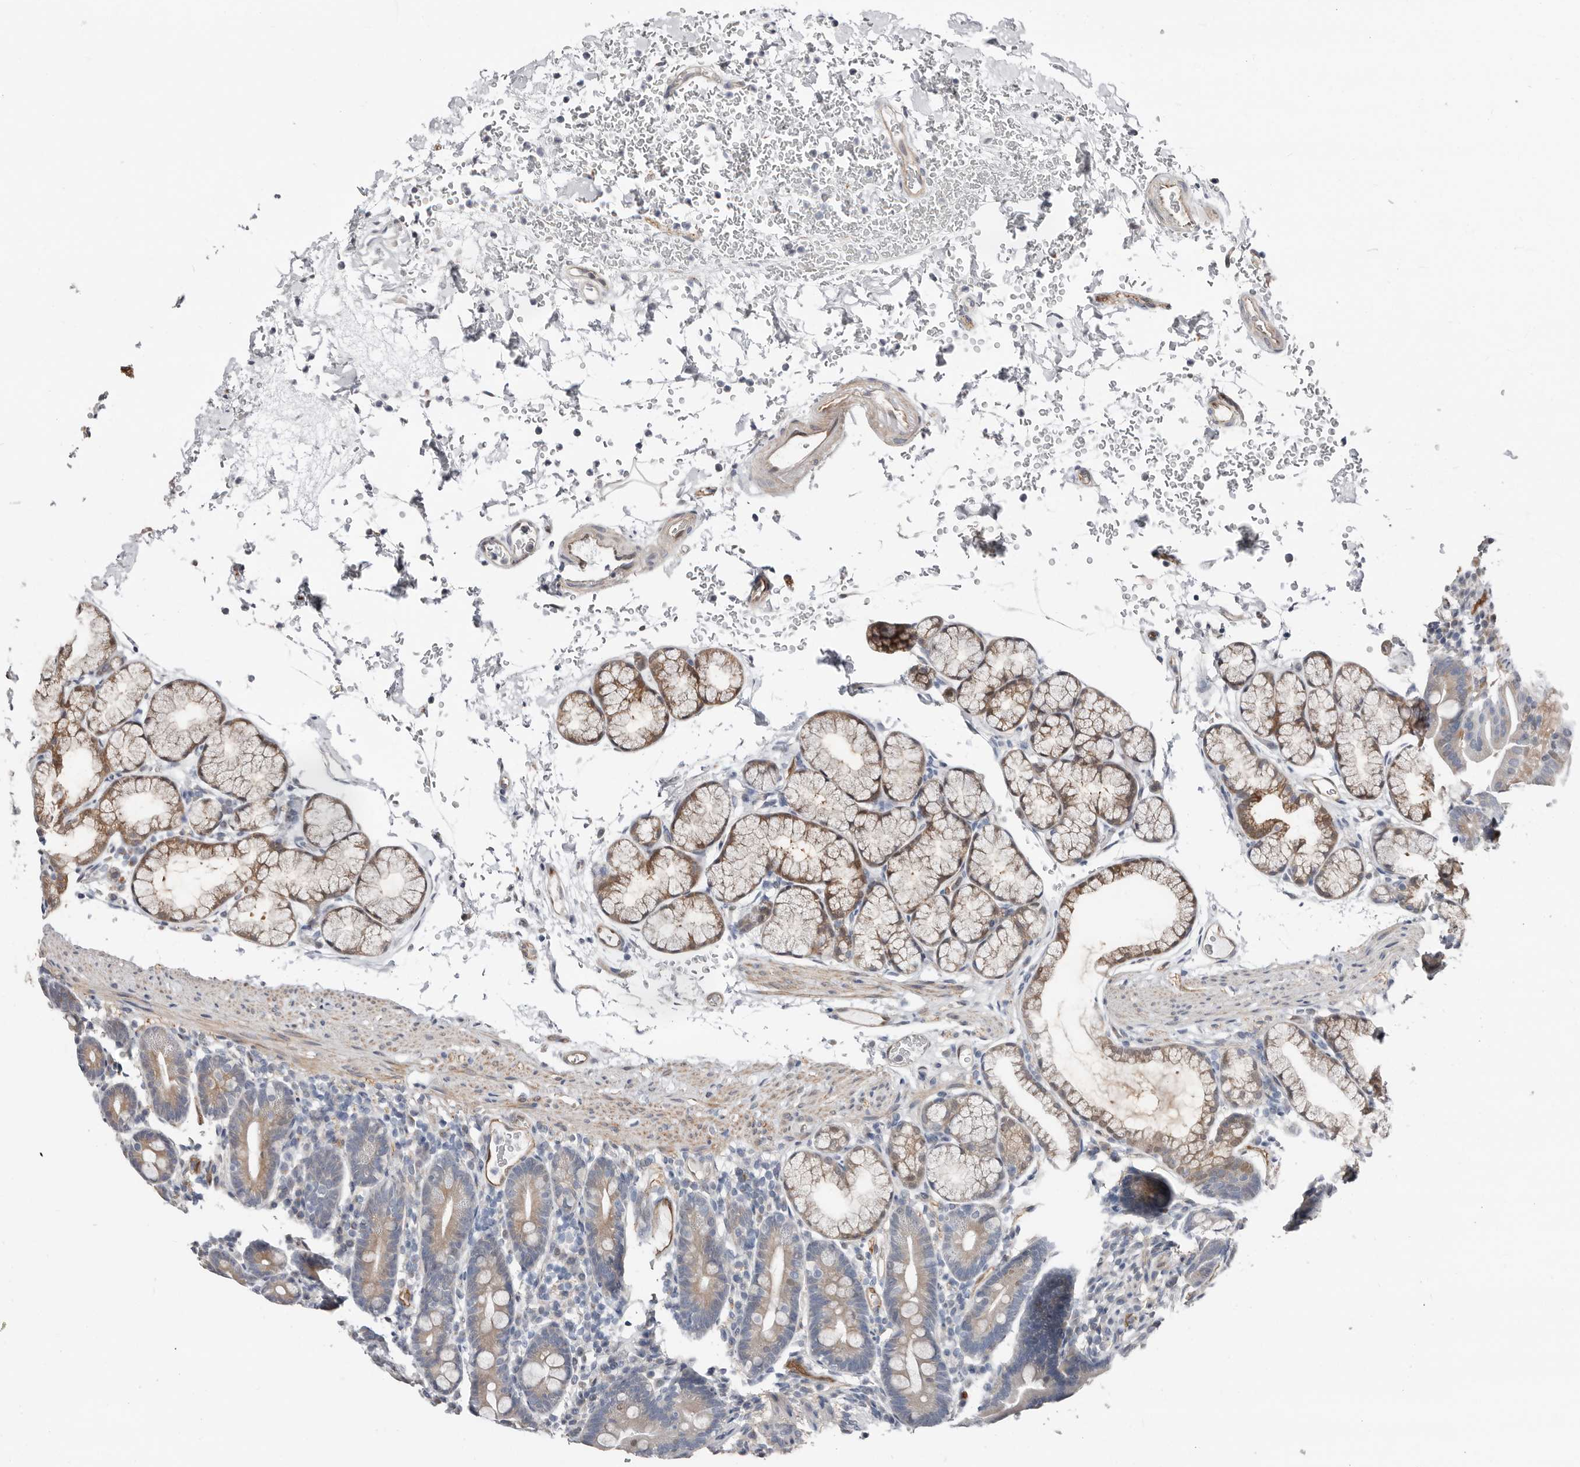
{"staining": {"intensity": "moderate", "quantity": "<25%", "location": "cytoplasmic/membranous"}, "tissue": "duodenum", "cell_type": "Glandular cells", "image_type": "normal", "snomed": [{"axis": "morphology", "description": "Normal tissue, NOS"}, {"axis": "topography", "description": "Duodenum"}], "caption": "The photomicrograph reveals staining of normal duodenum, revealing moderate cytoplasmic/membranous protein positivity (brown color) within glandular cells. (Stains: DAB (3,3'-diaminobenzidine) in brown, nuclei in blue, Microscopy: brightfield microscopy at high magnification).", "gene": "ASRGL1", "patient": {"sex": "male", "age": 54}}